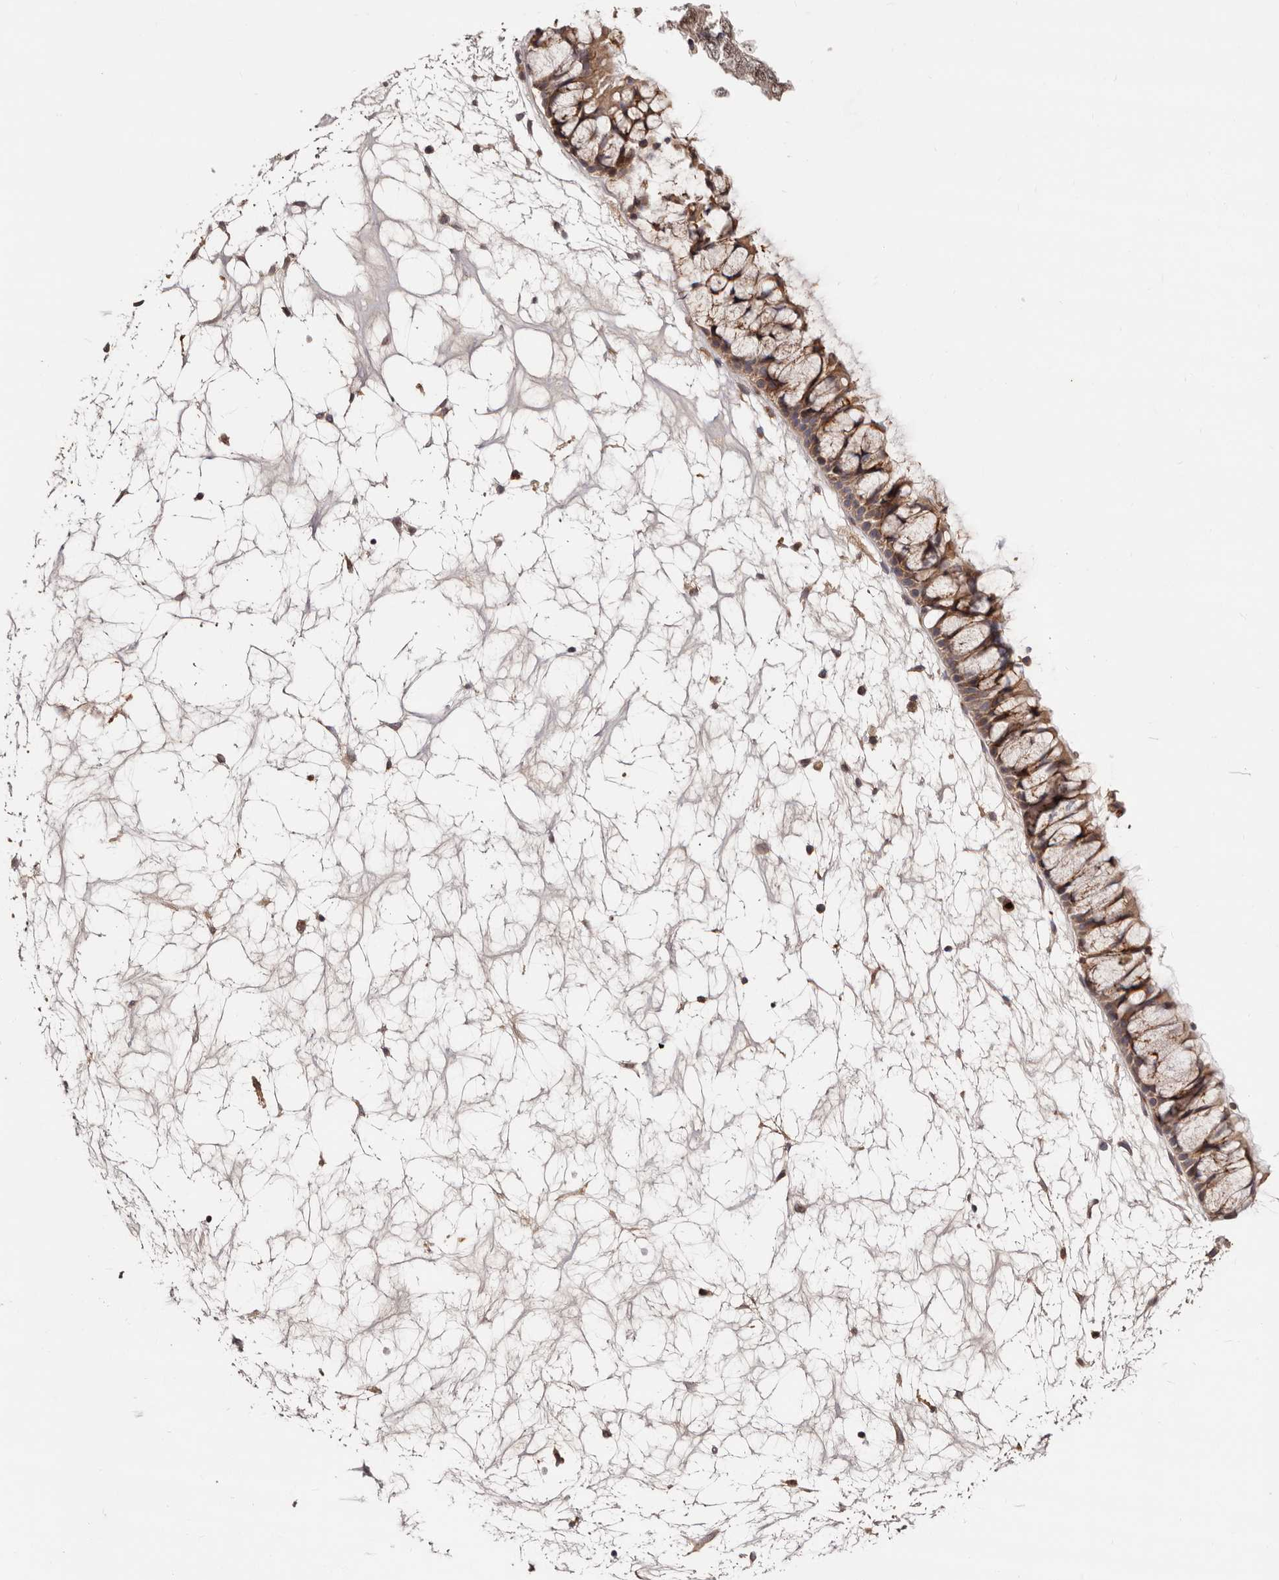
{"staining": {"intensity": "moderate", "quantity": ">75%", "location": "cytoplasmic/membranous"}, "tissue": "nasopharynx", "cell_type": "Respiratory epithelial cells", "image_type": "normal", "snomed": [{"axis": "morphology", "description": "Normal tissue, NOS"}, {"axis": "topography", "description": "Nasopharynx"}], "caption": "Unremarkable nasopharynx was stained to show a protein in brown. There is medium levels of moderate cytoplasmic/membranous positivity in about >75% of respiratory epithelial cells. The staining was performed using DAB (3,3'-diaminobenzidine), with brown indicating positive protein expression. Nuclei are stained blue with hematoxylin.", "gene": "DACT2", "patient": {"sex": "male", "age": 64}}